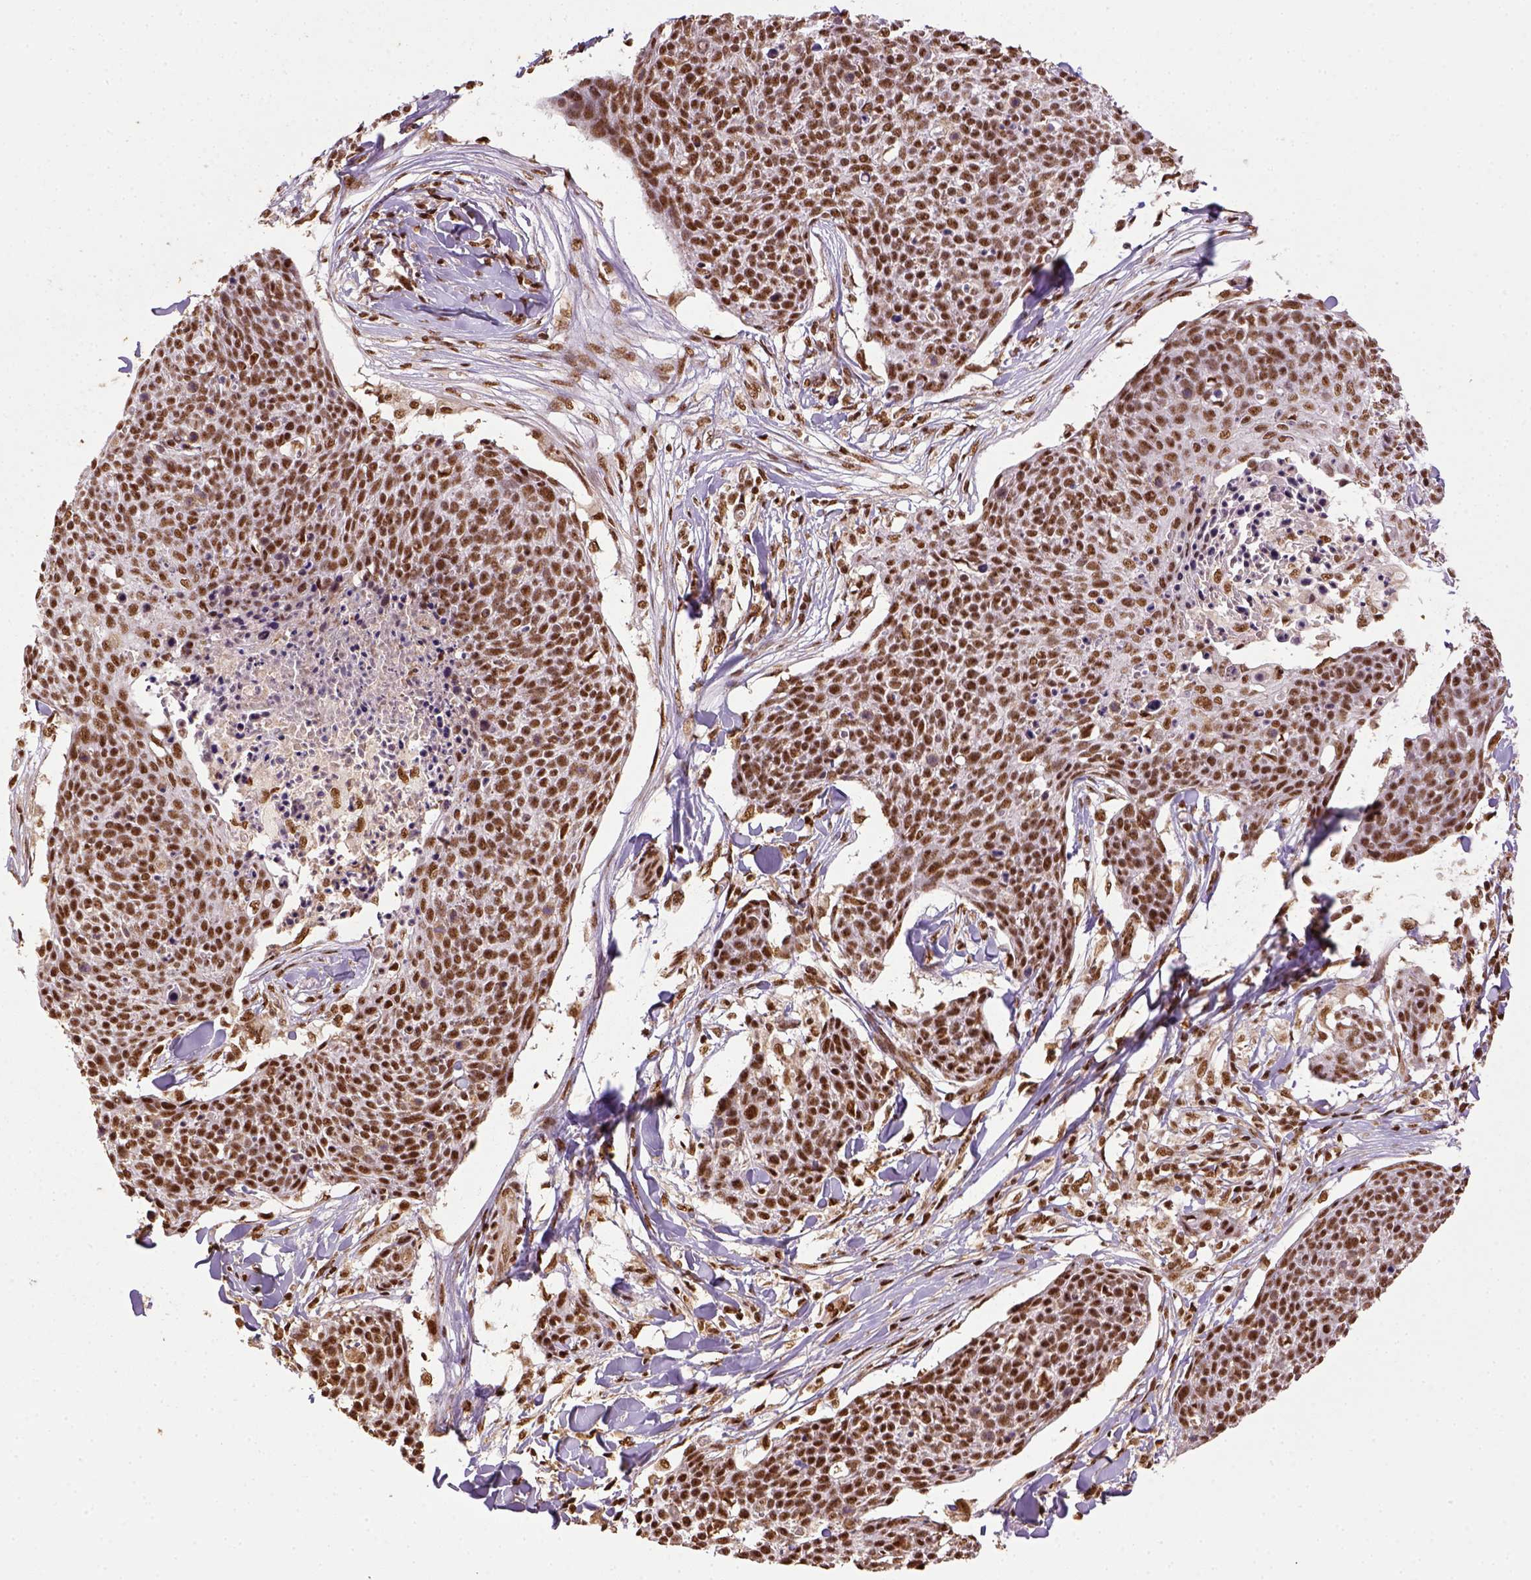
{"staining": {"intensity": "strong", "quantity": ">75%", "location": "nuclear"}, "tissue": "skin cancer", "cell_type": "Tumor cells", "image_type": "cancer", "snomed": [{"axis": "morphology", "description": "Squamous cell carcinoma, NOS"}, {"axis": "topography", "description": "Skin"}, {"axis": "topography", "description": "Vulva"}], "caption": "Protein staining of skin squamous cell carcinoma tissue demonstrates strong nuclear expression in approximately >75% of tumor cells.", "gene": "CCAR1", "patient": {"sex": "female", "age": 75}}